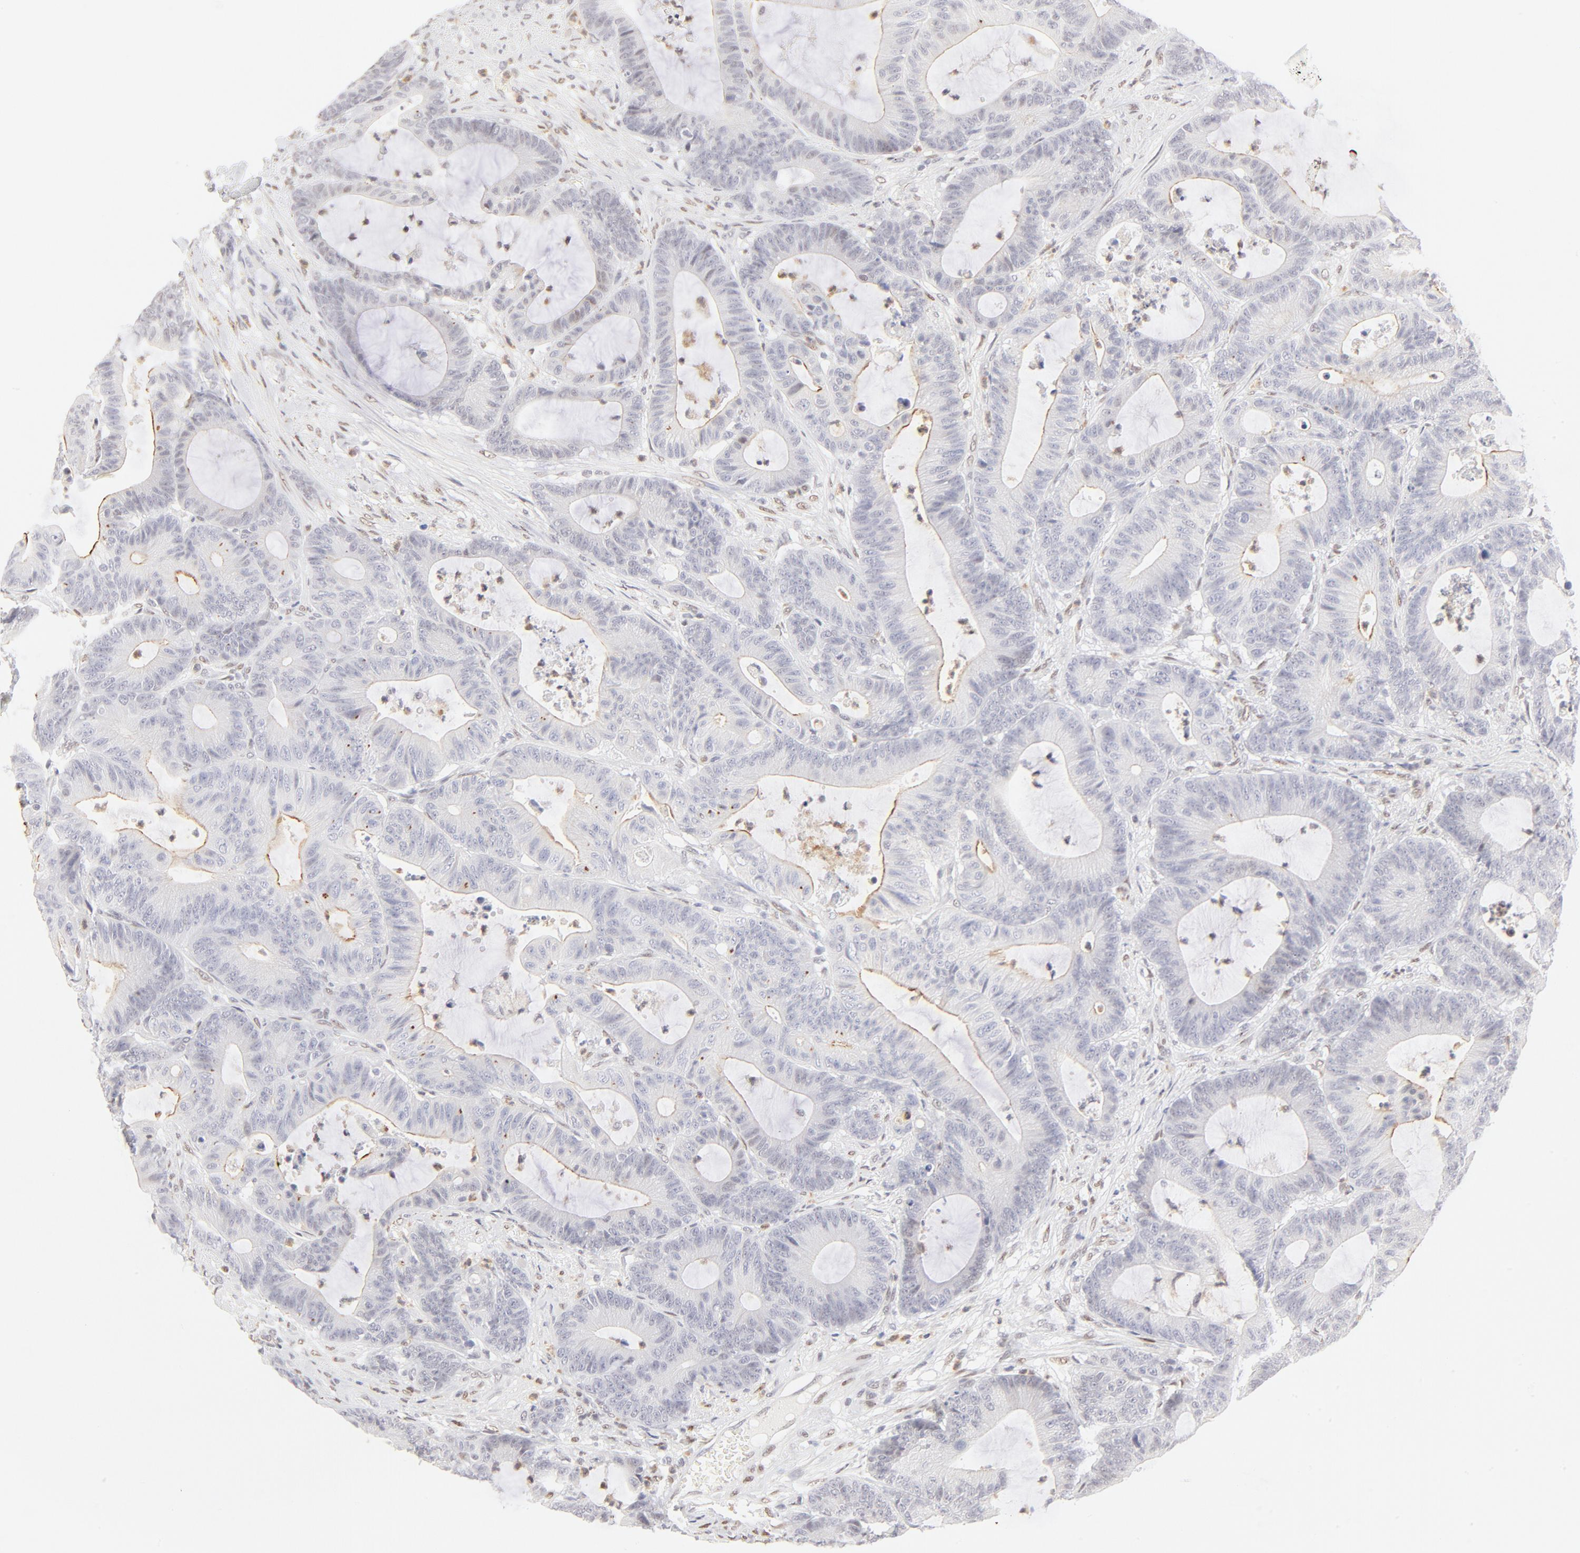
{"staining": {"intensity": "weak", "quantity": "<25%", "location": "cytoplasmic/membranous,nuclear"}, "tissue": "colorectal cancer", "cell_type": "Tumor cells", "image_type": "cancer", "snomed": [{"axis": "morphology", "description": "Adenocarcinoma, NOS"}, {"axis": "topography", "description": "Colon"}], "caption": "The image exhibits no staining of tumor cells in adenocarcinoma (colorectal).", "gene": "PBX1", "patient": {"sex": "female", "age": 84}}